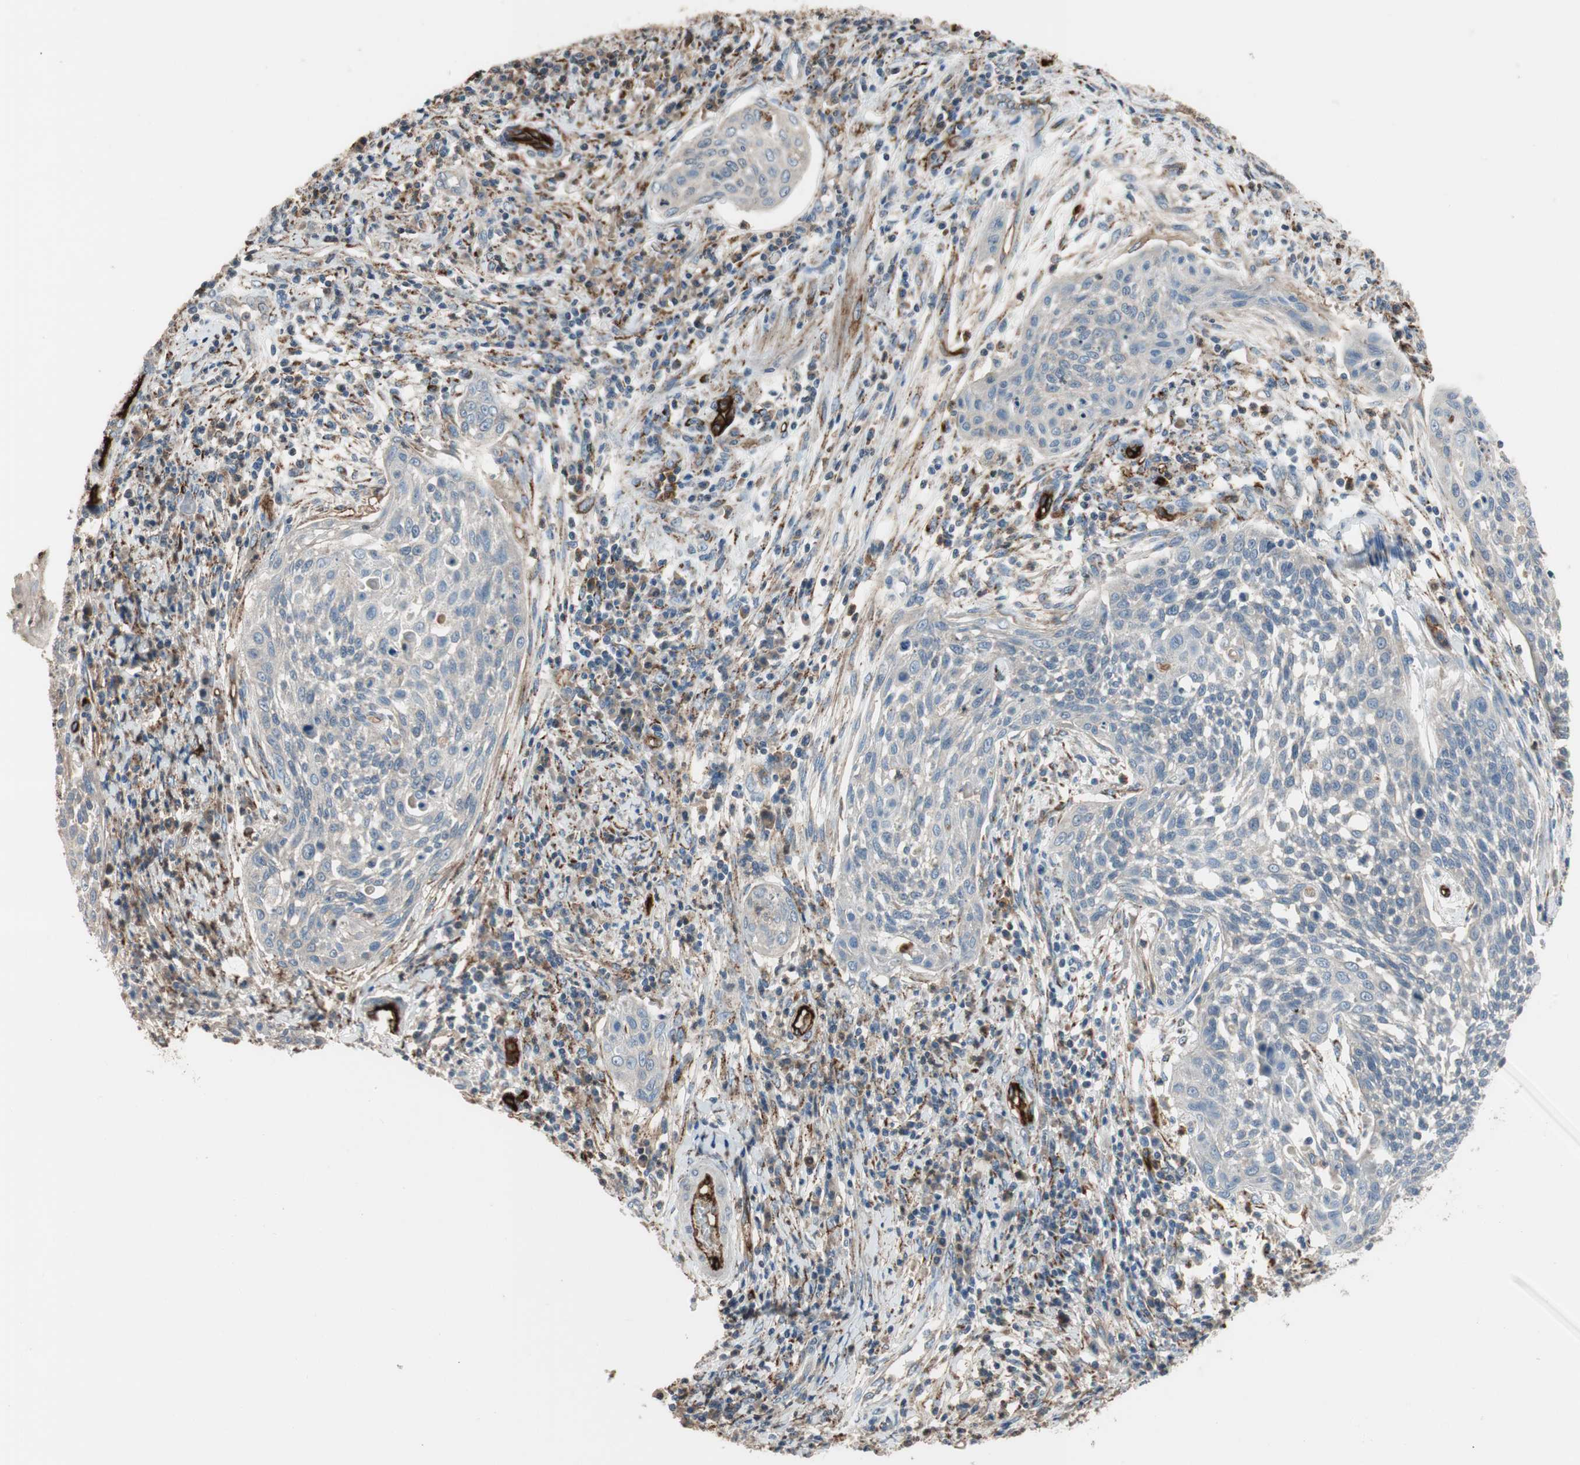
{"staining": {"intensity": "moderate", "quantity": "<25%", "location": "cytoplasmic/membranous"}, "tissue": "cervical cancer", "cell_type": "Tumor cells", "image_type": "cancer", "snomed": [{"axis": "morphology", "description": "Squamous cell carcinoma, NOS"}, {"axis": "topography", "description": "Cervix"}], "caption": "The histopathology image shows staining of cervical squamous cell carcinoma, revealing moderate cytoplasmic/membranous protein expression (brown color) within tumor cells. (DAB (3,3'-diaminobenzidine) = brown stain, brightfield microscopy at high magnification).", "gene": "ALPL", "patient": {"sex": "female", "age": 34}}